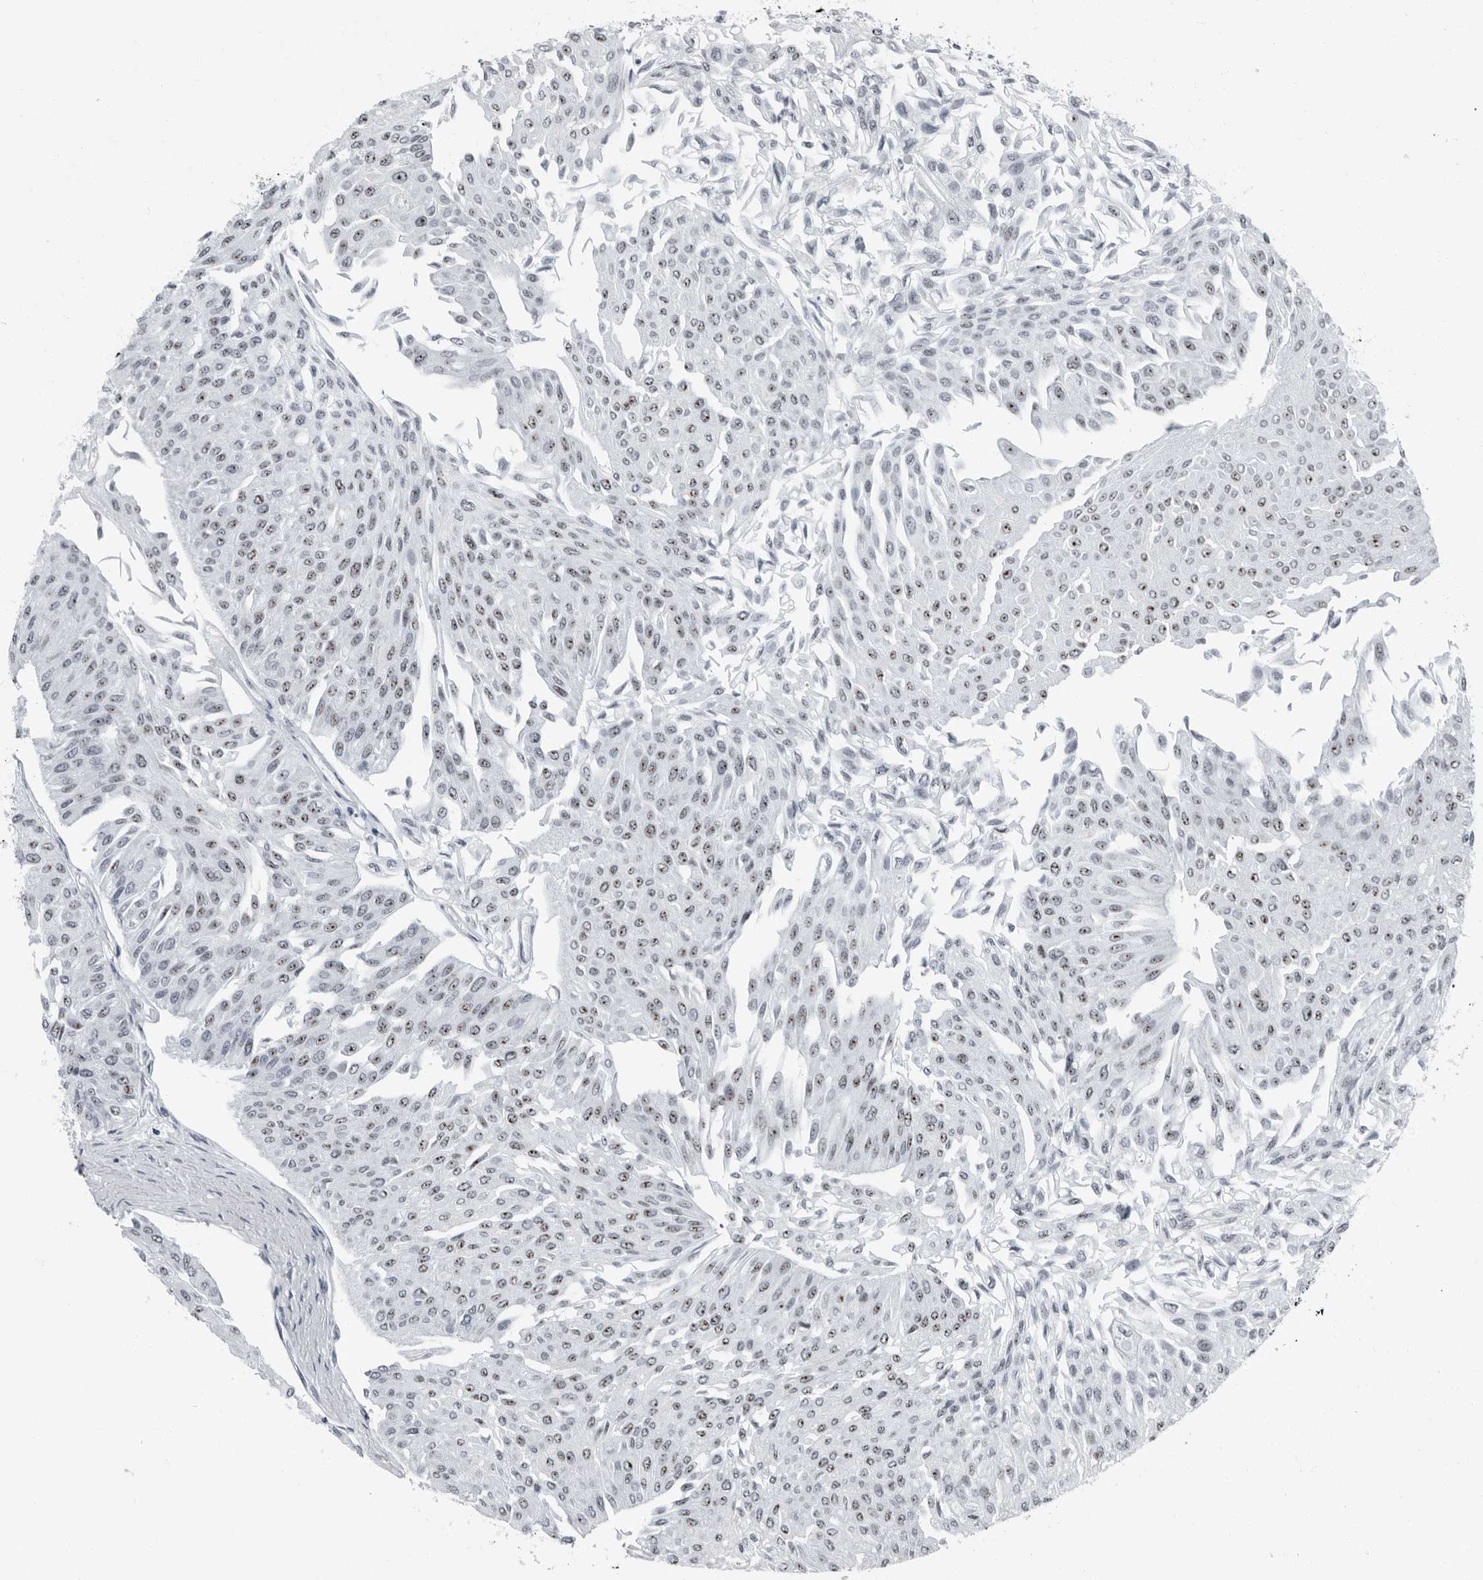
{"staining": {"intensity": "moderate", "quantity": ">75%", "location": "nuclear"}, "tissue": "urothelial cancer", "cell_type": "Tumor cells", "image_type": "cancer", "snomed": [{"axis": "morphology", "description": "Urothelial carcinoma, Low grade"}, {"axis": "topography", "description": "Urinary bladder"}], "caption": "The immunohistochemical stain highlights moderate nuclear staining in tumor cells of low-grade urothelial carcinoma tissue. The staining was performed using DAB to visualize the protein expression in brown, while the nuclei were stained in blue with hematoxylin (Magnification: 20x).", "gene": "PDCD11", "patient": {"sex": "male", "age": 67}}